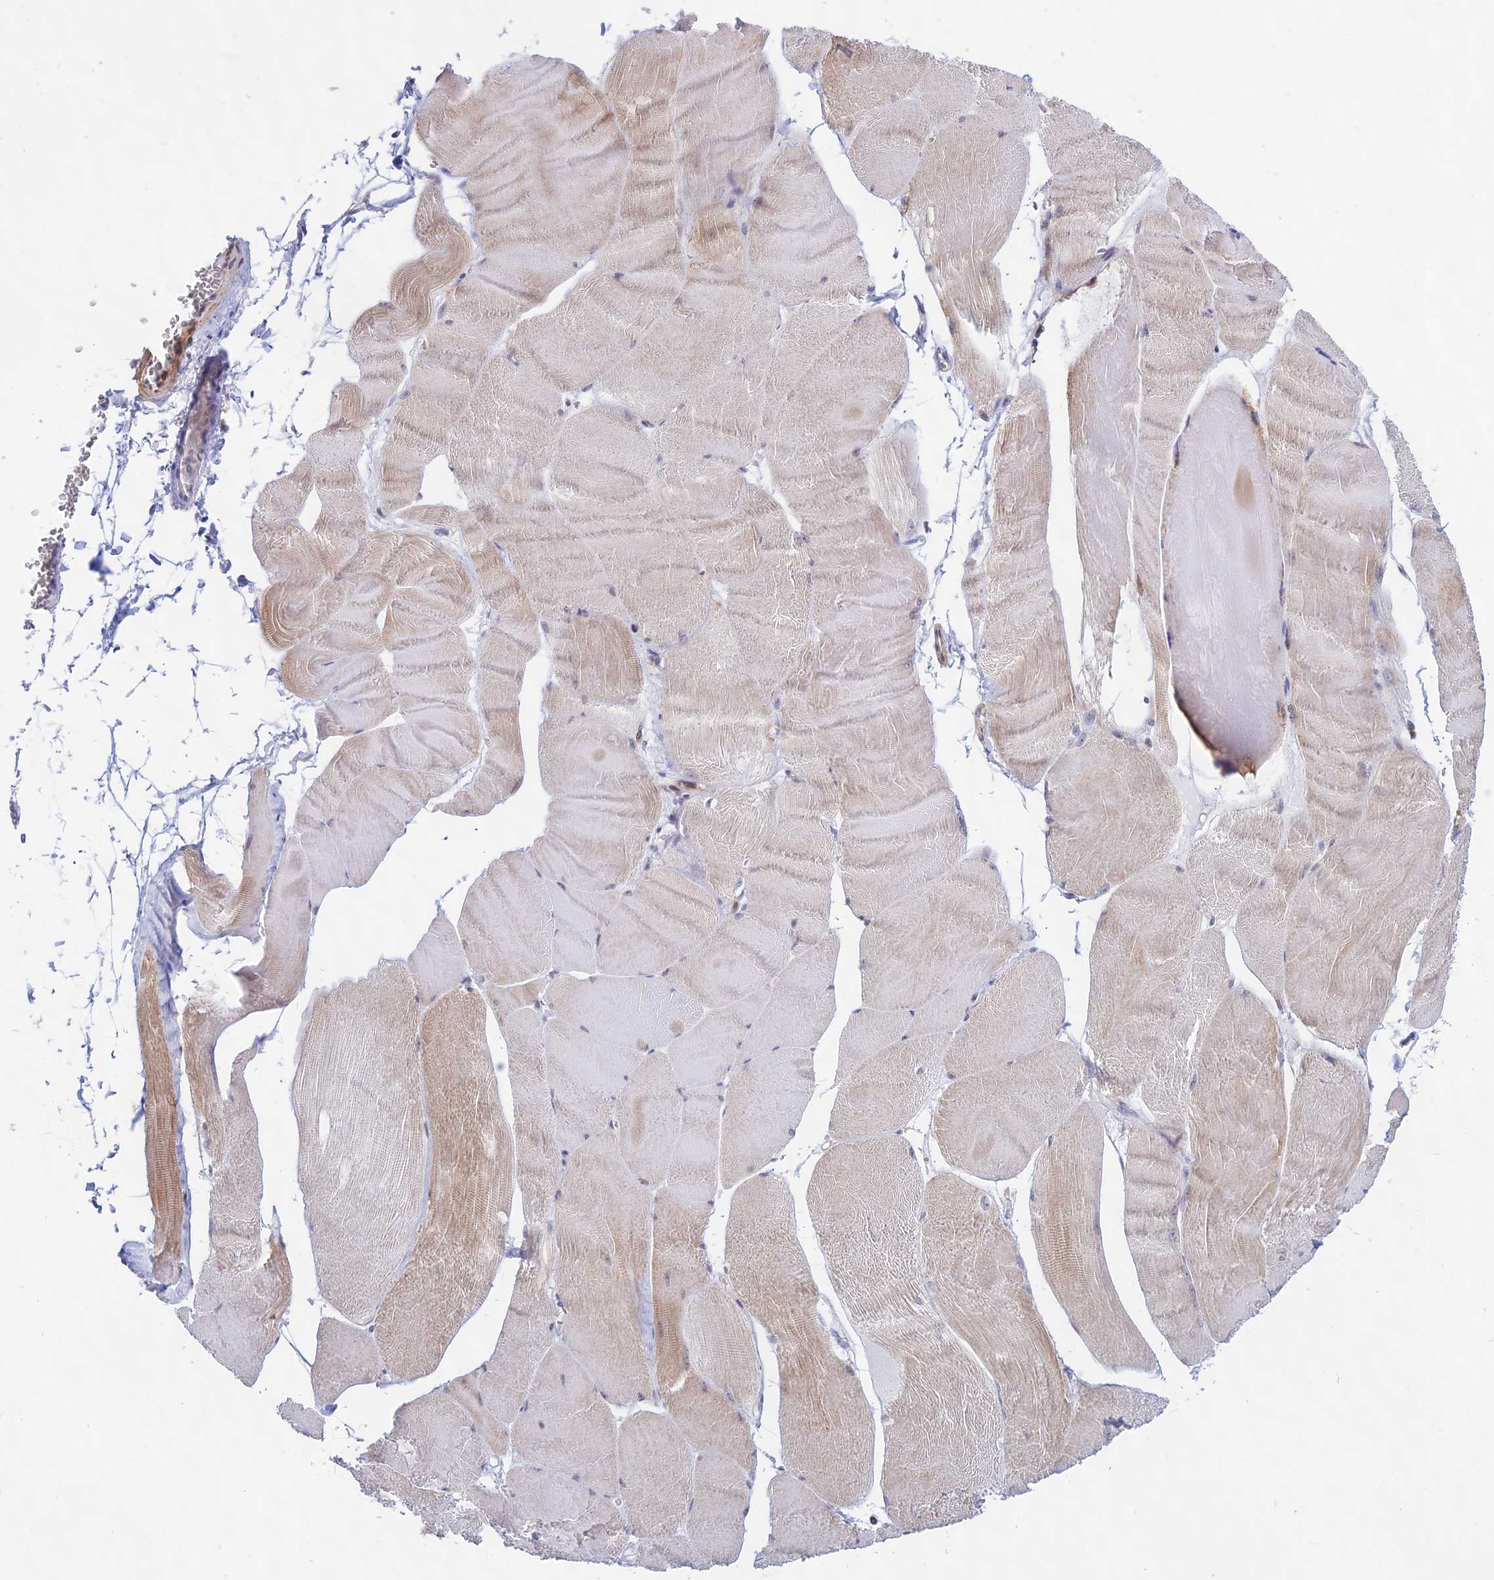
{"staining": {"intensity": "moderate", "quantity": "<25%", "location": "cytoplasmic/membranous"}, "tissue": "skeletal muscle", "cell_type": "Myocytes", "image_type": "normal", "snomed": [{"axis": "morphology", "description": "Normal tissue, NOS"}, {"axis": "morphology", "description": "Basal cell carcinoma"}, {"axis": "topography", "description": "Skeletal muscle"}], "caption": "A micrograph of skeletal muscle stained for a protein displays moderate cytoplasmic/membranous brown staining in myocytes. Ihc stains the protein in brown and the nuclei are stained blue.", "gene": "KRR1", "patient": {"sex": "female", "age": 64}}